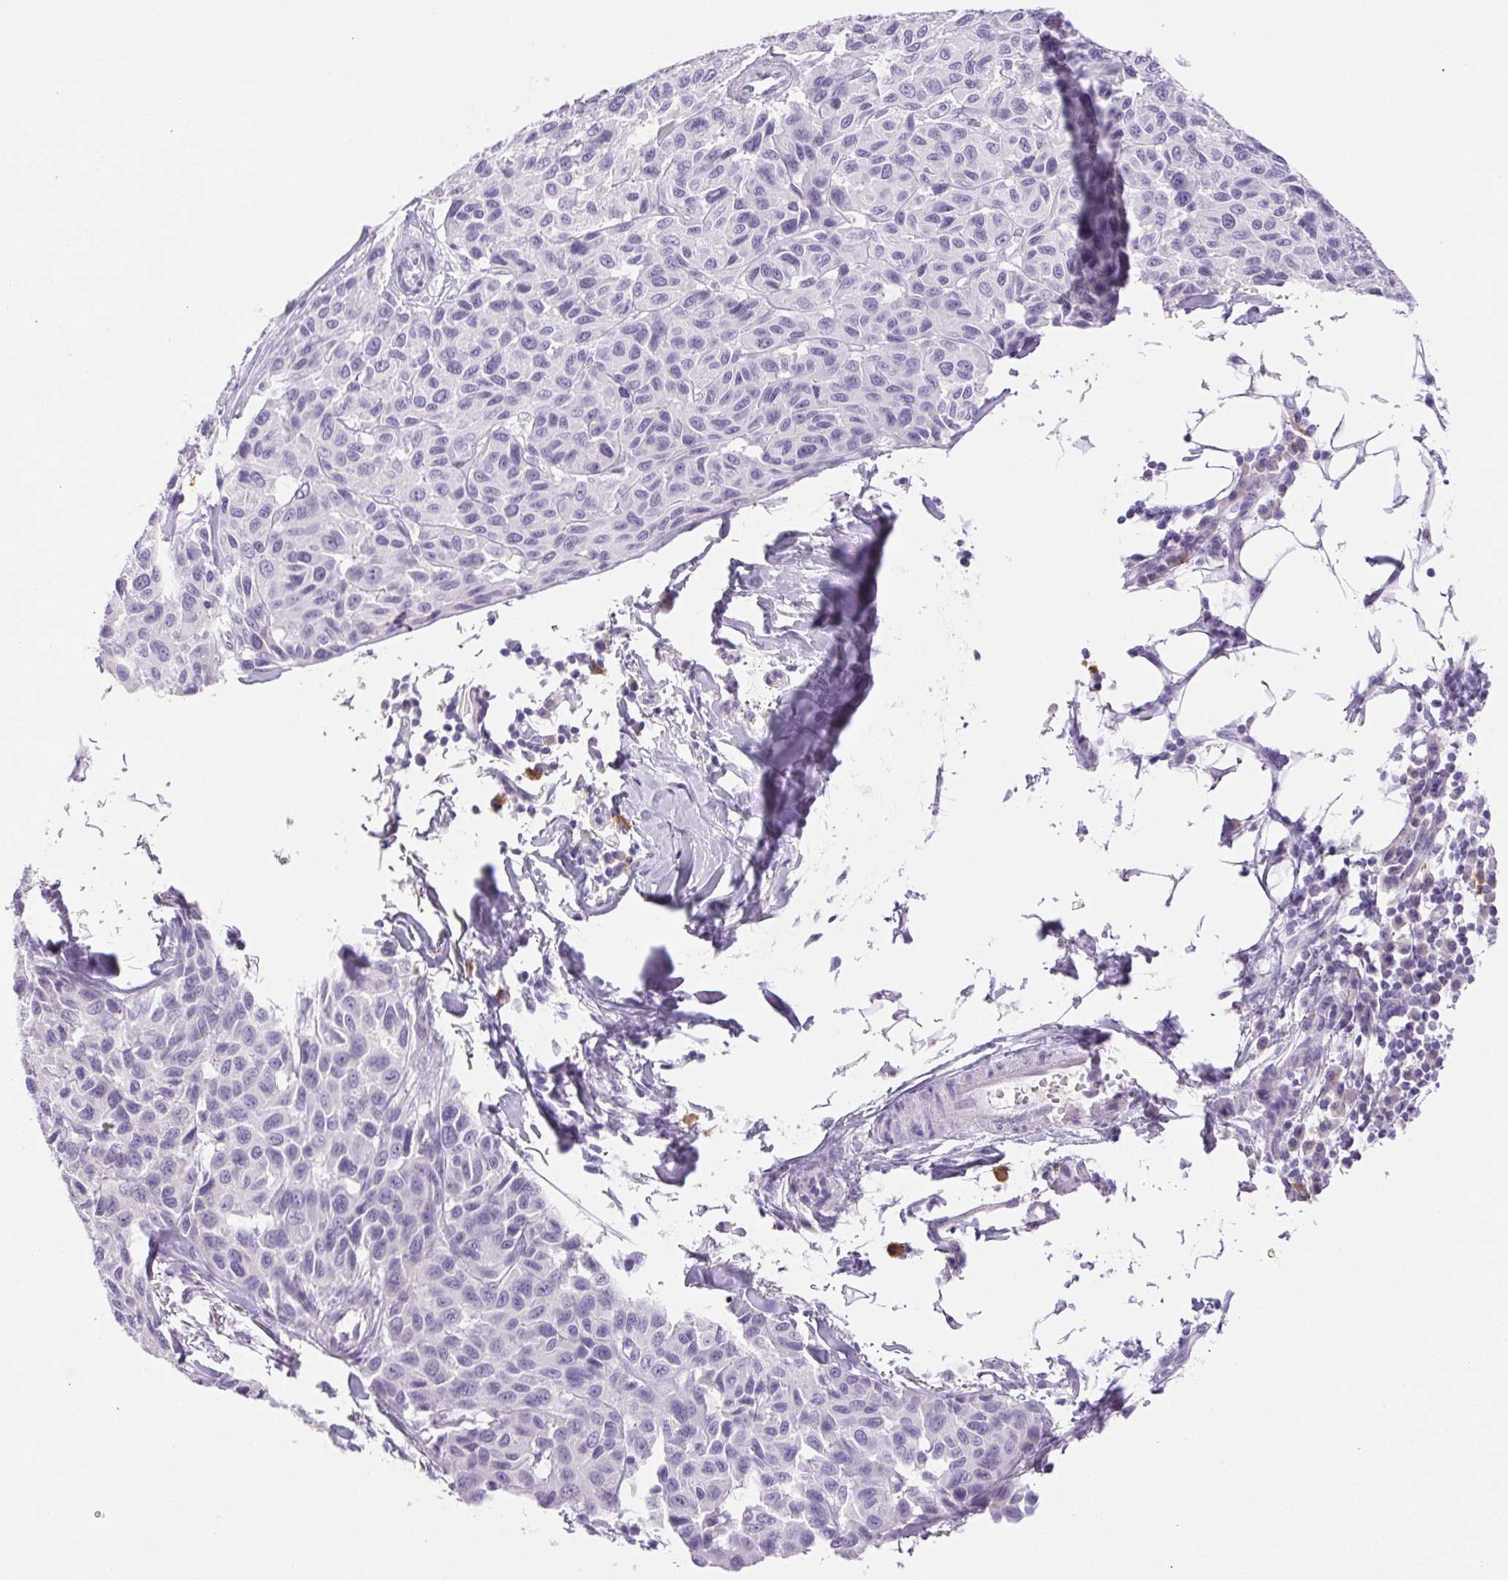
{"staining": {"intensity": "negative", "quantity": "none", "location": "none"}, "tissue": "melanoma", "cell_type": "Tumor cells", "image_type": "cancer", "snomed": [{"axis": "morphology", "description": "Malignant melanoma, NOS"}, {"axis": "topography", "description": "Skin"}], "caption": "Immunohistochemistry of human malignant melanoma displays no positivity in tumor cells.", "gene": "PAPPA2", "patient": {"sex": "female", "age": 66}}